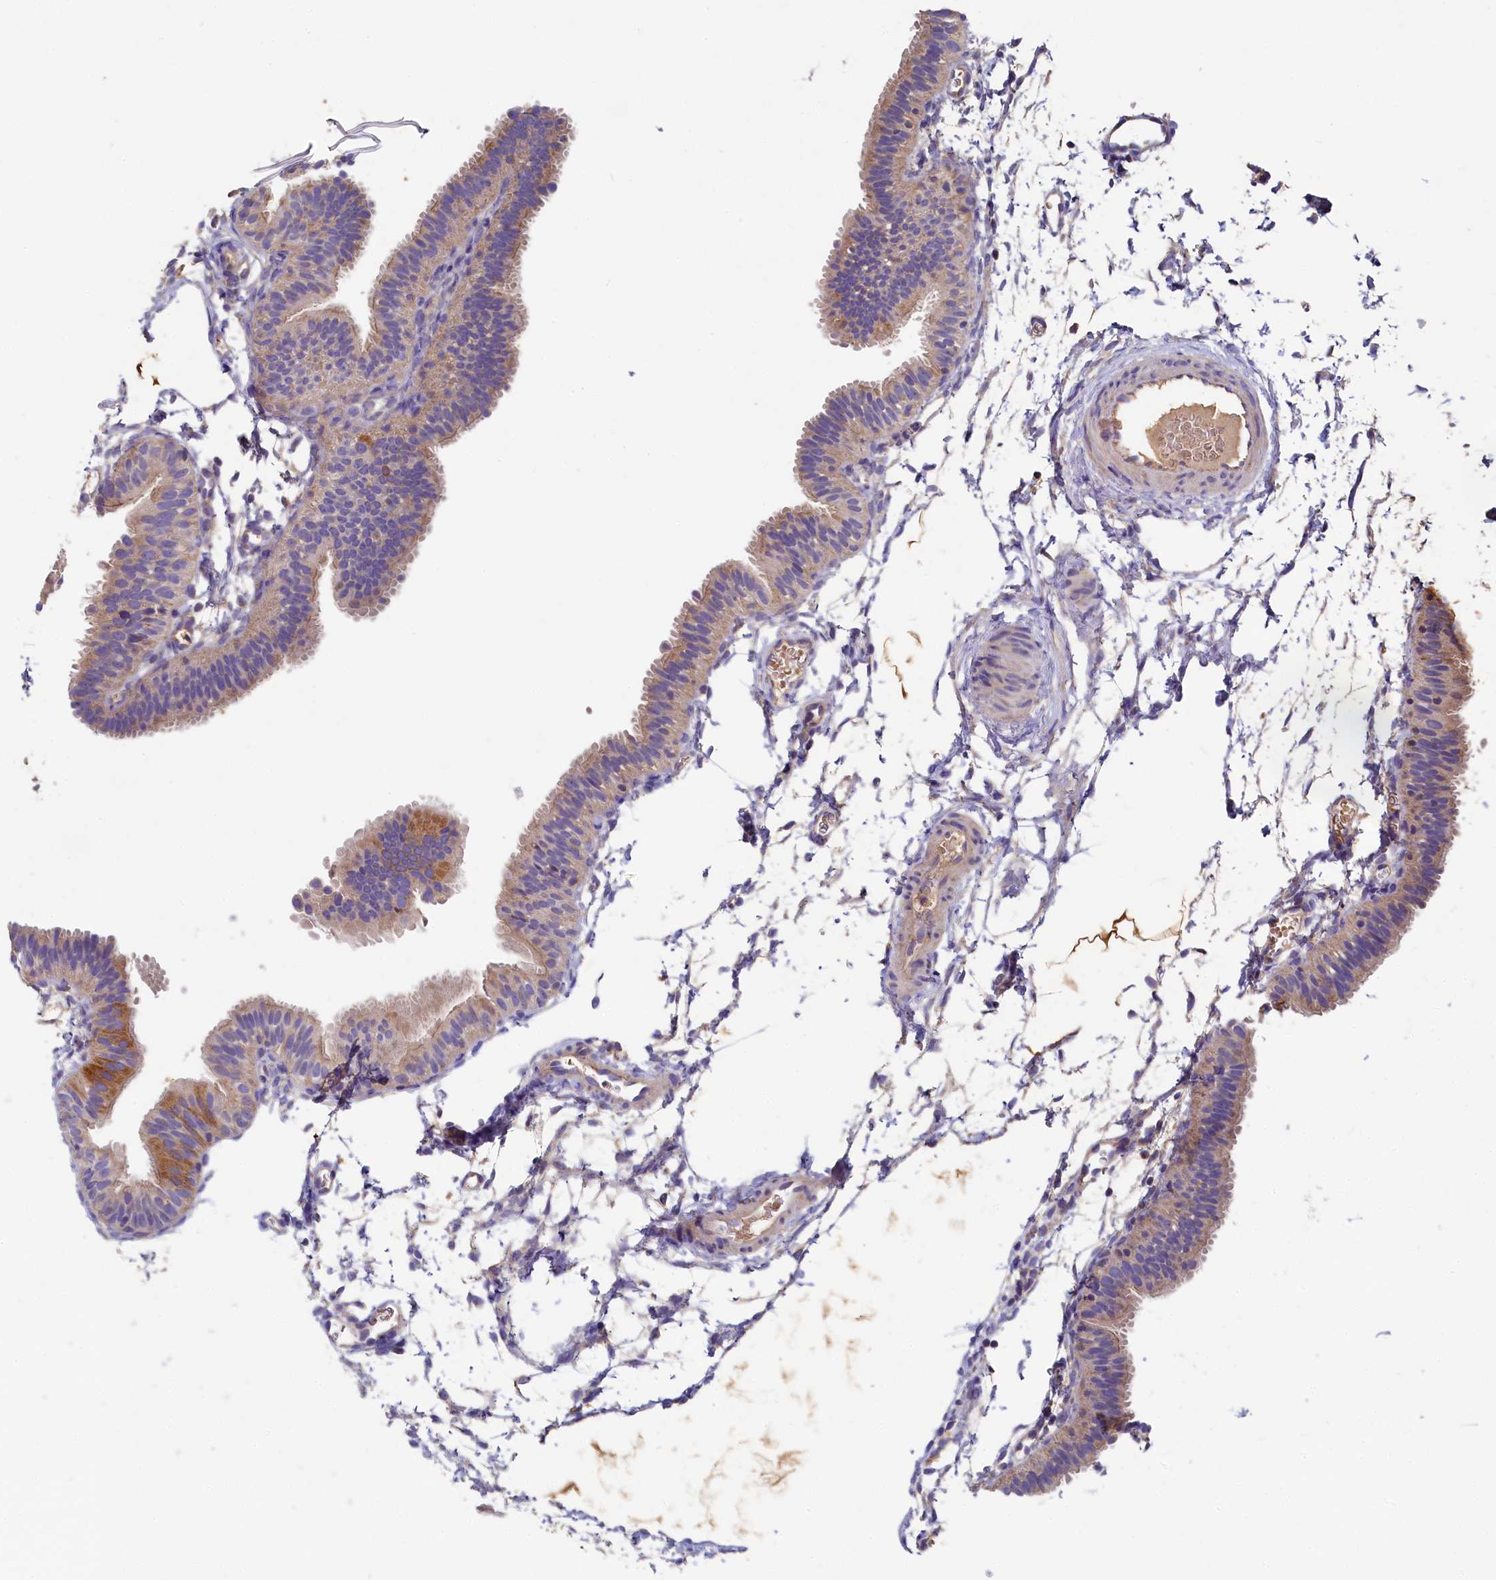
{"staining": {"intensity": "moderate", "quantity": ">75%", "location": "cytoplasmic/membranous"}, "tissue": "fallopian tube", "cell_type": "Glandular cells", "image_type": "normal", "snomed": [{"axis": "morphology", "description": "Normal tissue, NOS"}, {"axis": "topography", "description": "Fallopian tube"}], "caption": "Unremarkable fallopian tube demonstrates moderate cytoplasmic/membranous expression in about >75% of glandular cells, visualized by immunohistochemistry. (brown staining indicates protein expression, while blue staining denotes nuclei).", "gene": "SEC31B", "patient": {"sex": "female", "age": 35}}